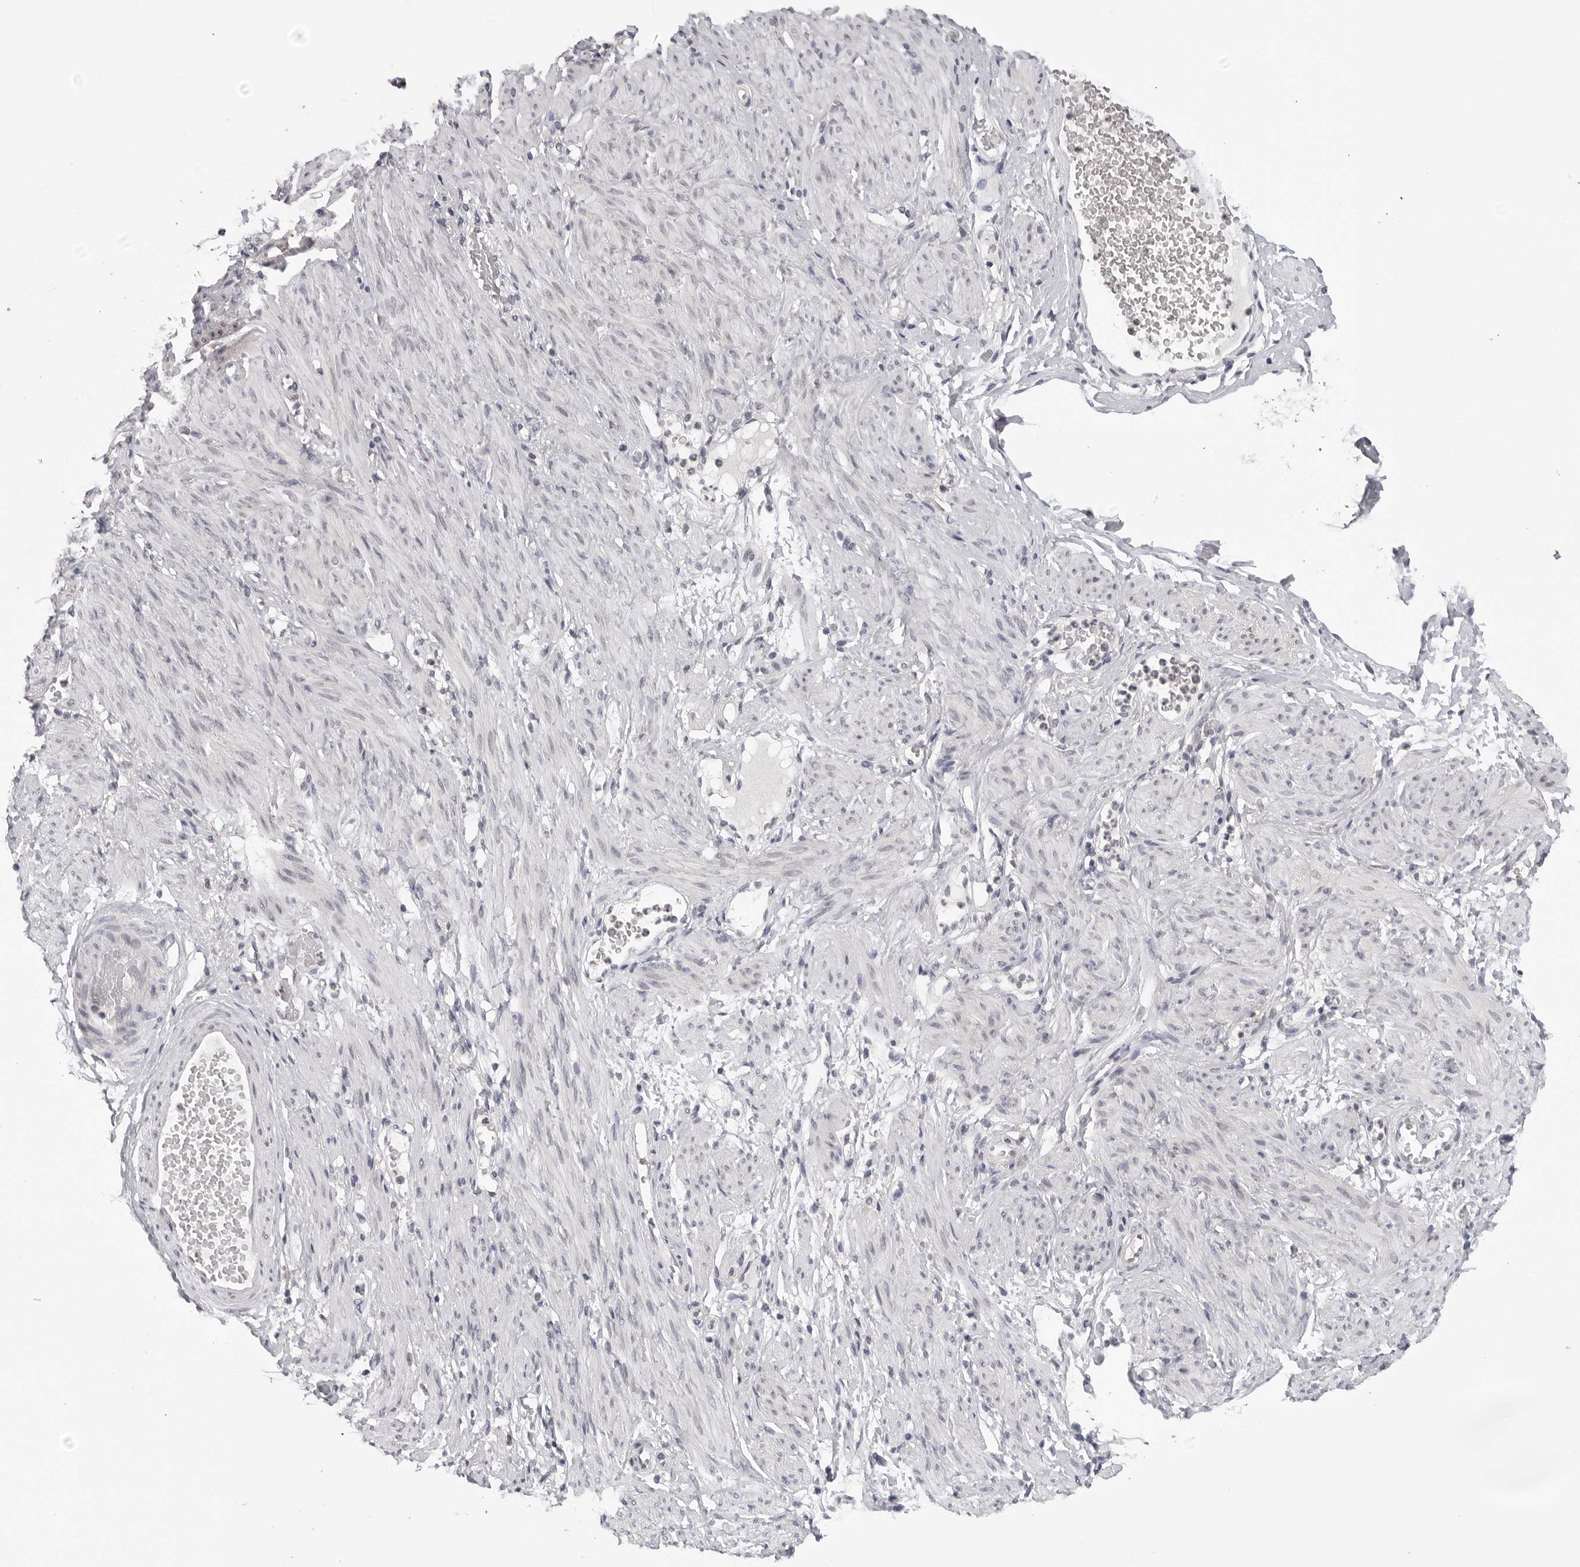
{"staining": {"intensity": "negative", "quantity": "none", "location": "none"}, "tissue": "adipose tissue", "cell_type": "Adipocytes", "image_type": "normal", "snomed": [{"axis": "morphology", "description": "Normal tissue, NOS"}, {"axis": "topography", "description": "Smooth muscle"}, {"axis": "topography", "description": "Peripheral nerve tissue"}], "caption": "Immunohistochemistry of benign adipose tissue displays no expression in adipocytes. (Immunohistochemistry, brightfield microscopy, high magnification).", "gene": "CDK20", "patient": {"sex": "female", "age": 39}}